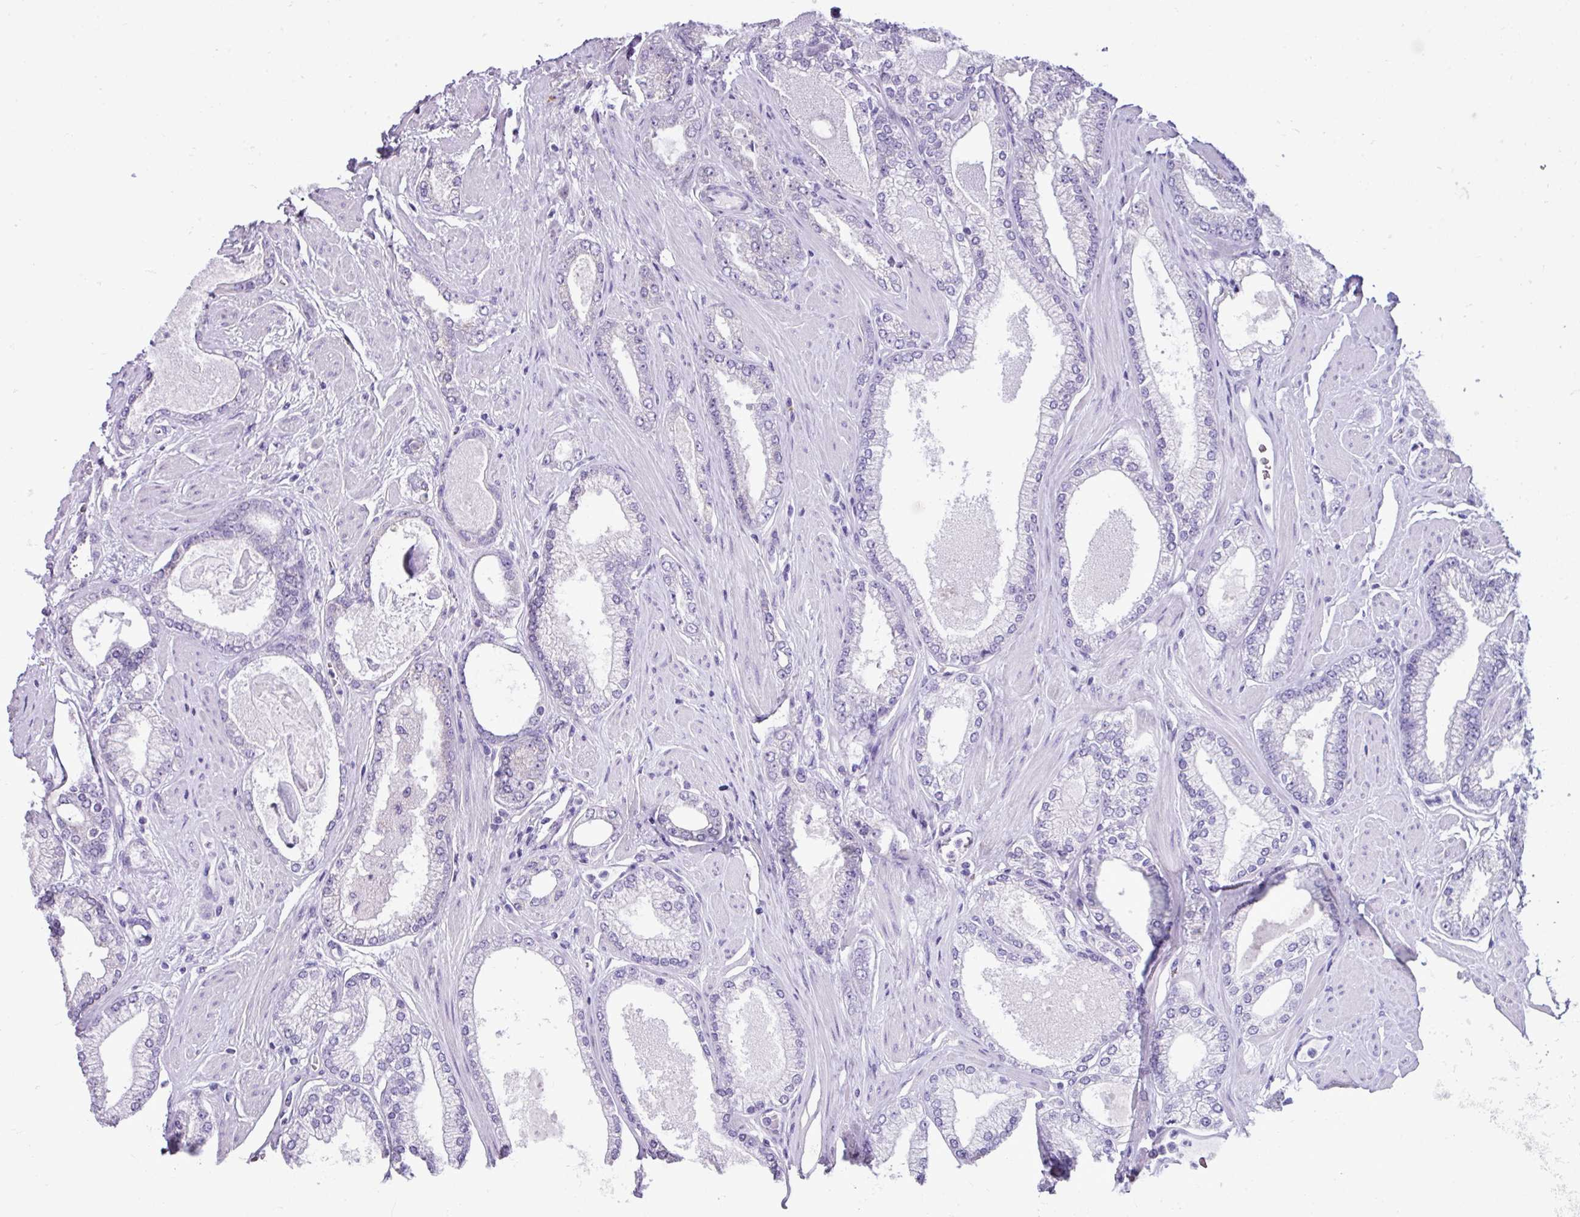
{"staining": {"intensity": "negative", "quantity": "none", "location": "none"}, "tissue": "prostate cancer", "cell_type": "Tumor cells", "image_type": "cancer", "snomed": [{"axis": "morphology", "description": "Adenocarcinoma, Low grade"}, {"axis": "topography", "description": "Prostate"}], "caption": "Adenocarcinoma (low-grade) (prostate) was stained to show a protein in brown. There is no significant staining in tumor cells. The staining is performed using DAB (3,3'-diaminobenzidine) brown chromogen with nuclei counter-stained in using hematoxylin.", "gene": "RGS21", "patient": {"sex": "male", "age": 42}}